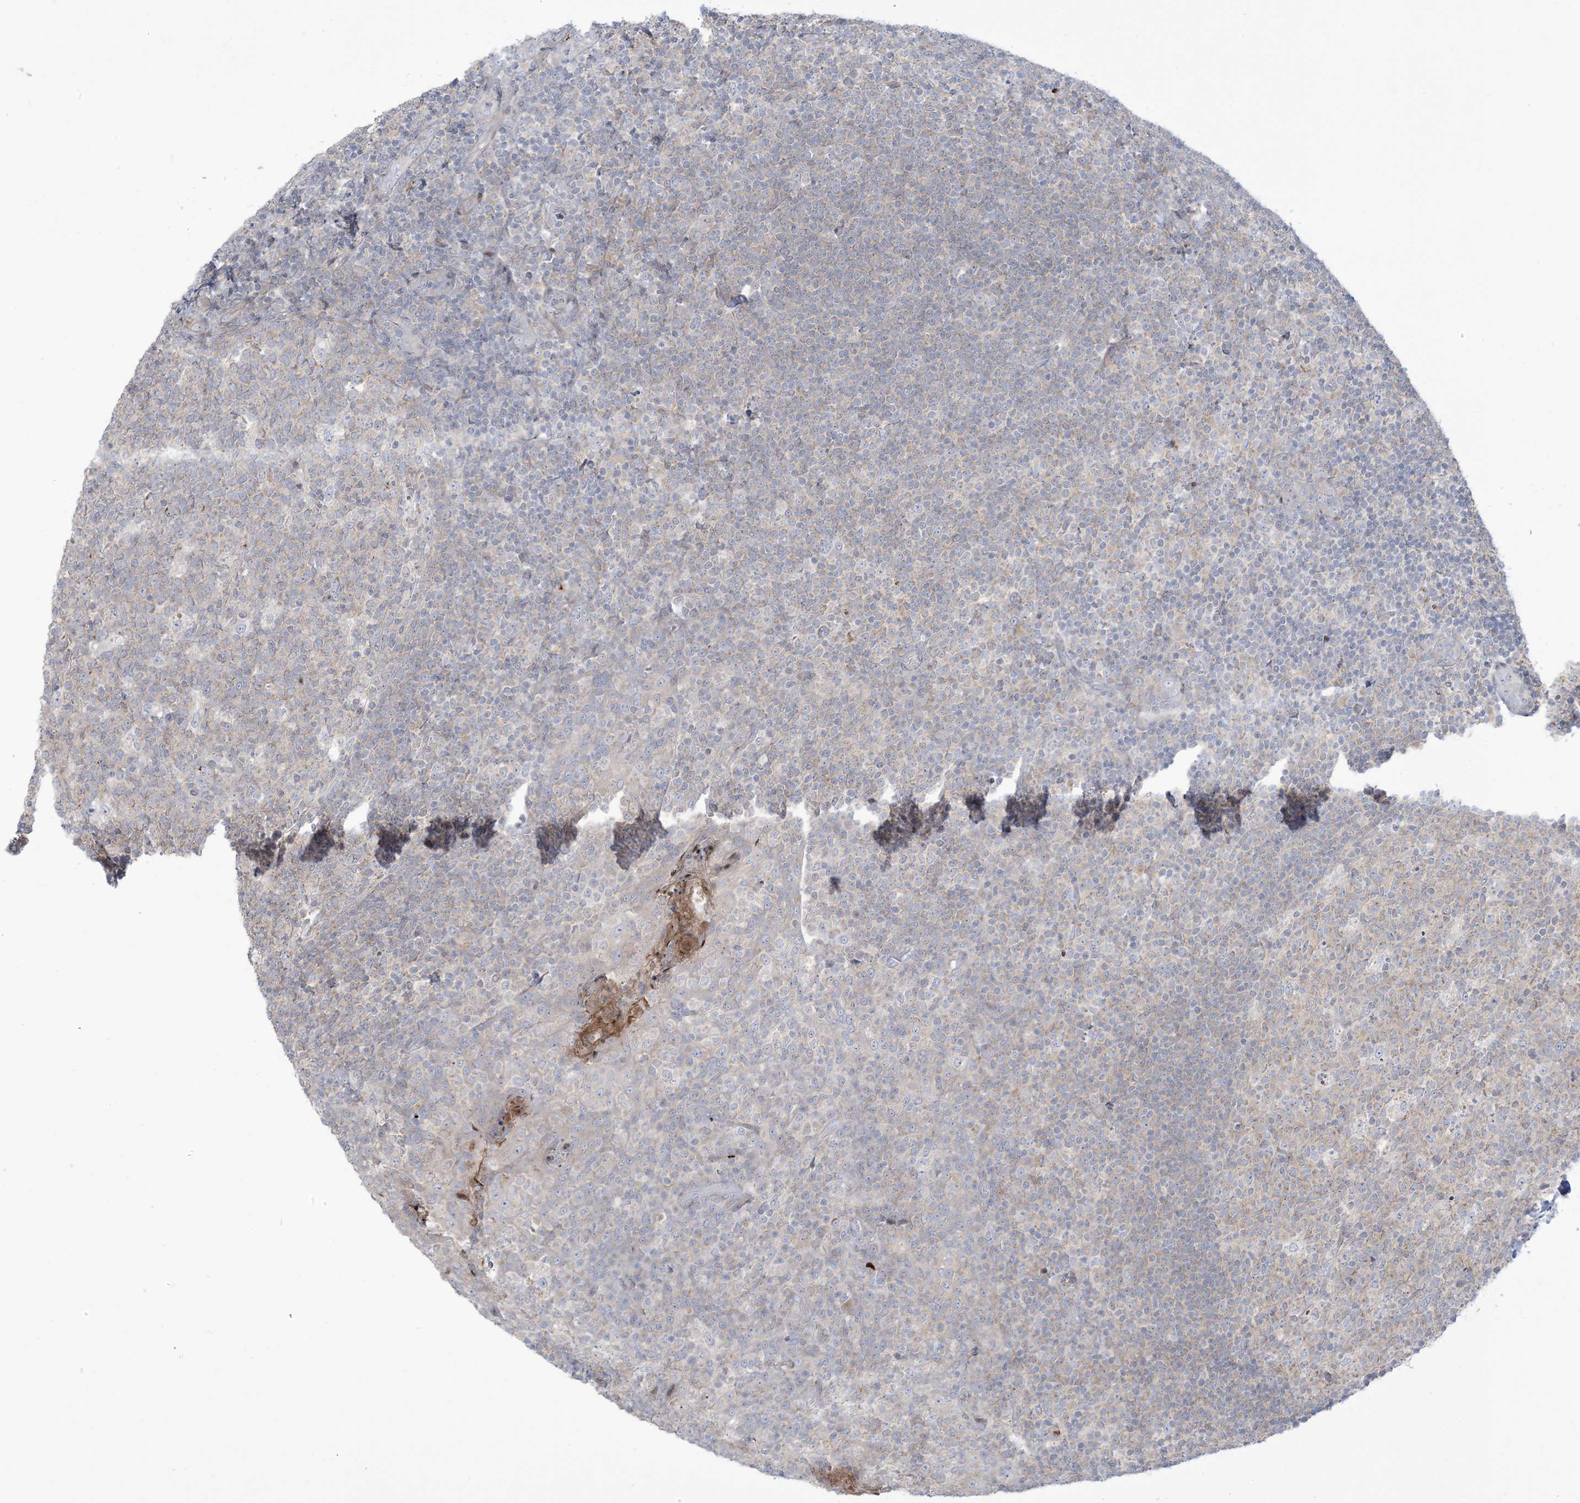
{"staining": {"intensity": "weak", "quantity": "25%-75%", "location": "cytoplasmic/membranous"}, "tissue": "tonsil", "cell_type": "Germinal center cells", "image_type": "normal", "snomed": [{"axis": "morphology", "description": "Normal tissue, NOS"}, {"axis": "topography", "description": "Tonsil"}], "caption": "Immunohistochemical staining of unremarkable tonsil reveals 25%-75% levels of weak cytoplasmic/membranous protein positivity in about 25%-75% of germinal center cells.", "gene": "AFTPH", "patient": {"sex": "female", "age": 19}}